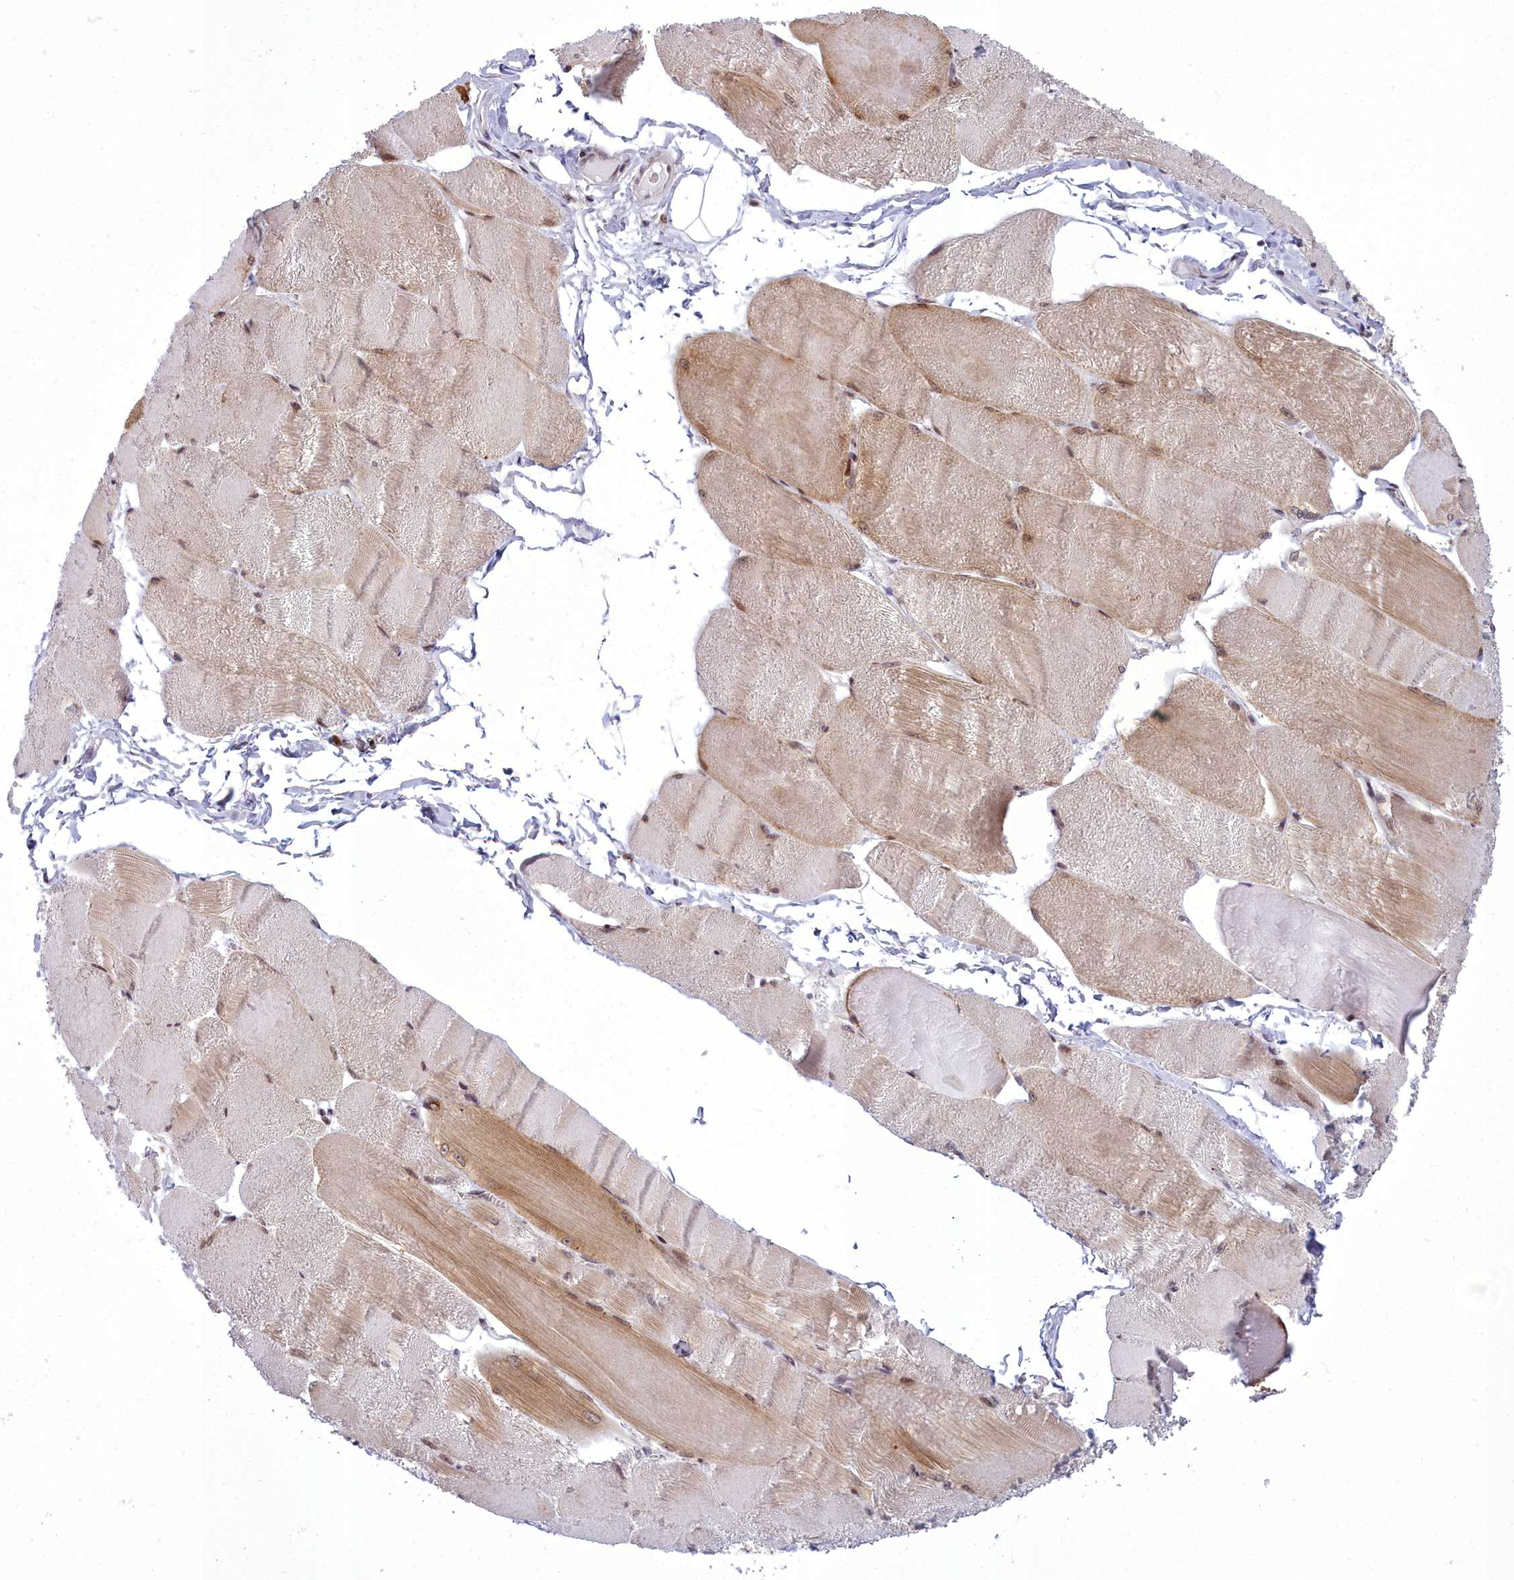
{"staining": {"intensity": "moderate", "quantity": "25%-75%", "location": "cytoplasmic/membranous,nuclear"}, "tissue": "skeletal muscle", "cell_type": "Myocytes", "image_type": "normal", "snomed": [{"axis": "morphology", "description": "Normal tissue, NOS"}, {"axis": "morphology", "description": "Basal cell carcinoma"}, {"axis": "topography", "description": "Skeletal muscle"}], "caption": "High-magnification brightfield microscopy of benign skeletal muscle stained with DAB (3,3'-diaminobenzidine) (brown) and counterstained with hematoxylin (blue). myocytes exhibit moderate cytoplasmic/membranous,nuclear staining is present in approximately25%-75% of cells.", "gene": "CEACAM19", "patient": {"sex": "female", "age": 64}}